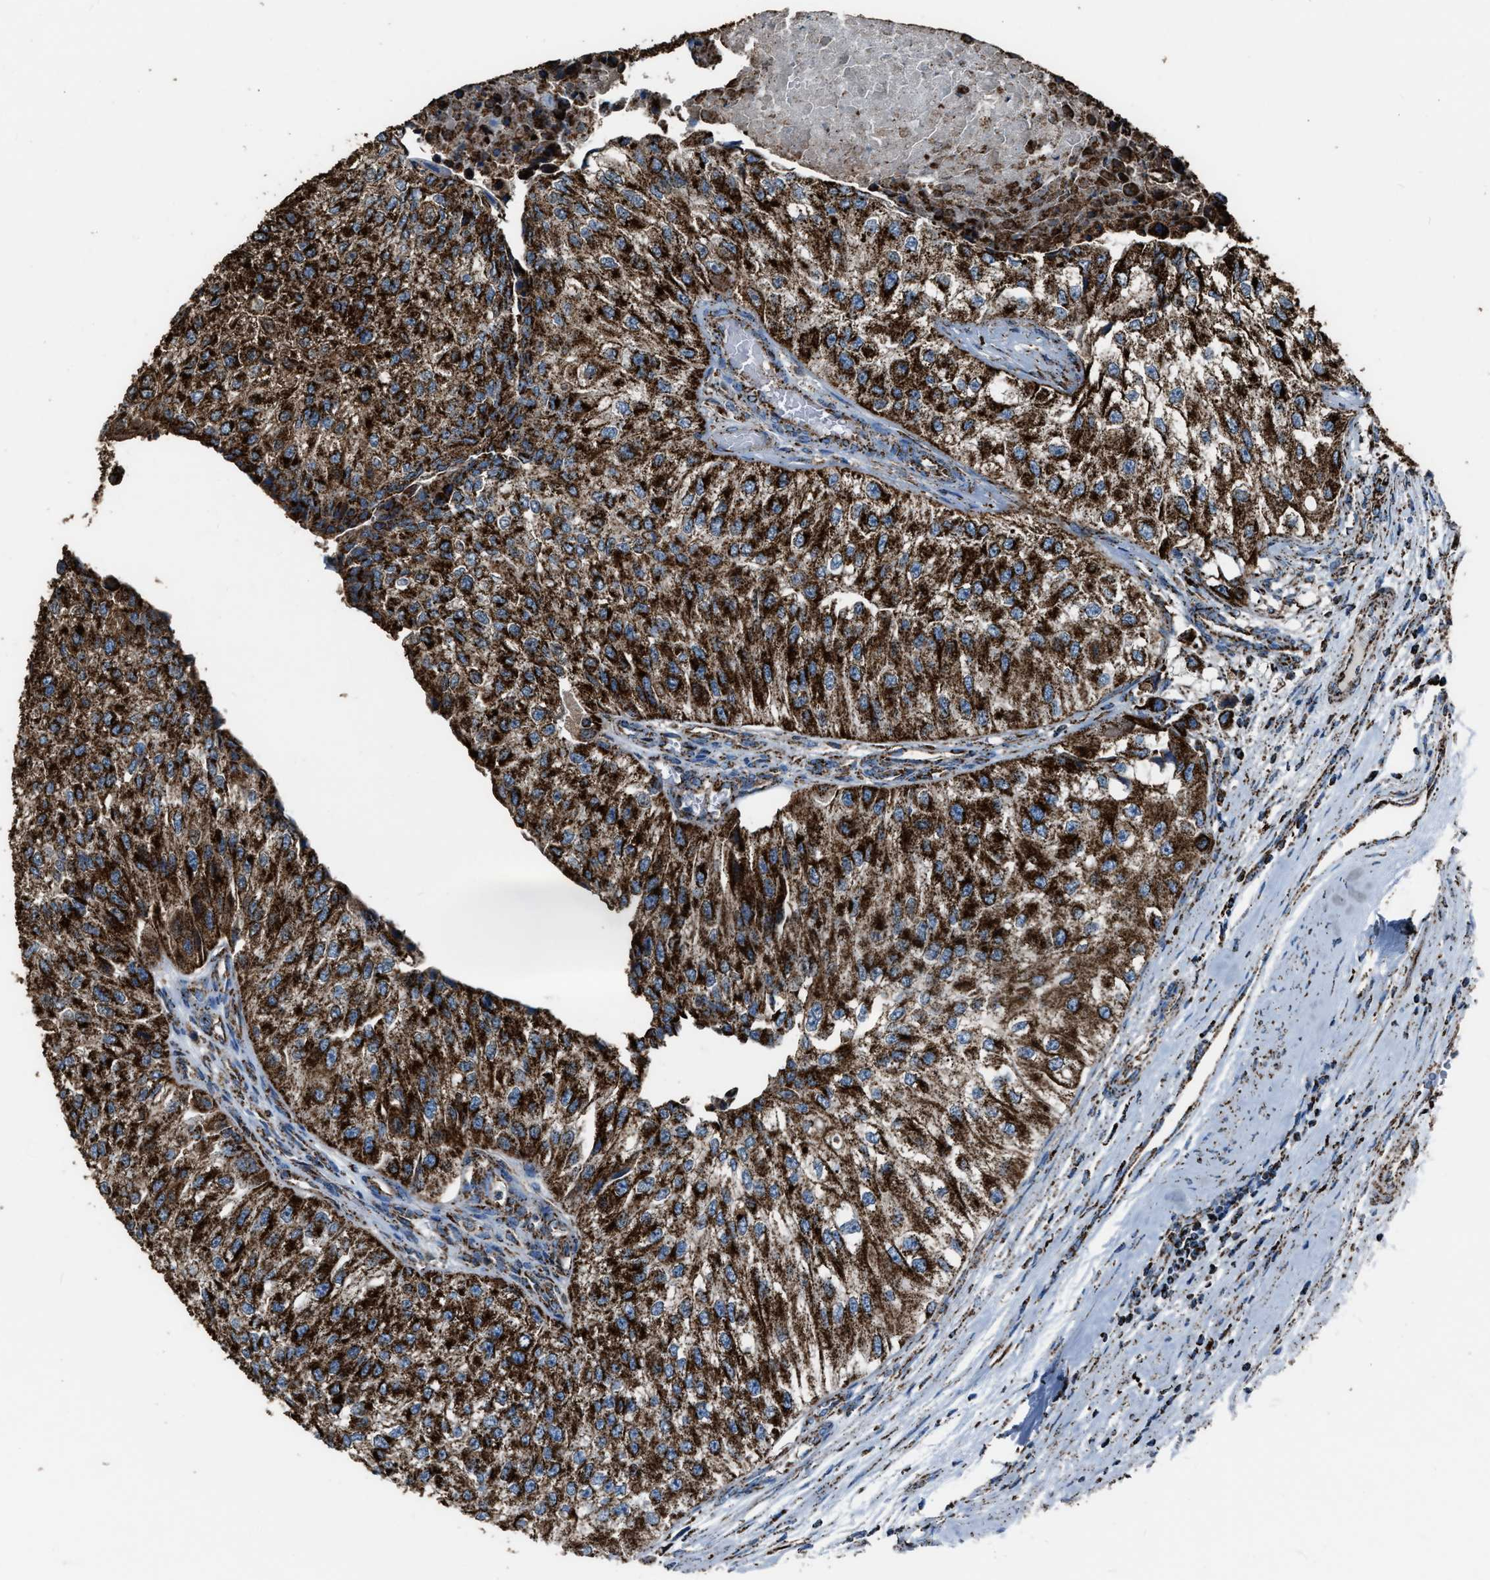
{"staining": {"intensity": "strong", "quantity": ">75%", "location": "cytoplasmic/membranous"}, "tissue": "urothelial cancer", "cell_type": "Tumor cells", "image_type": "cancer", "snomed": [{"axis": "morphology", "description": "Urothelial carcinoma, High grade"}, {"axis": "topography", "description": "Kidney"}, {"axis": "topography", "description": "Urinary bladder"}], "caption": "A brown stain highlights strong cytoplasmic/membranous positivity of a protein in human urothelial cancer tumor cells.", "gene": "MDH2", "patient": {"sex": "male", "age": 77}}